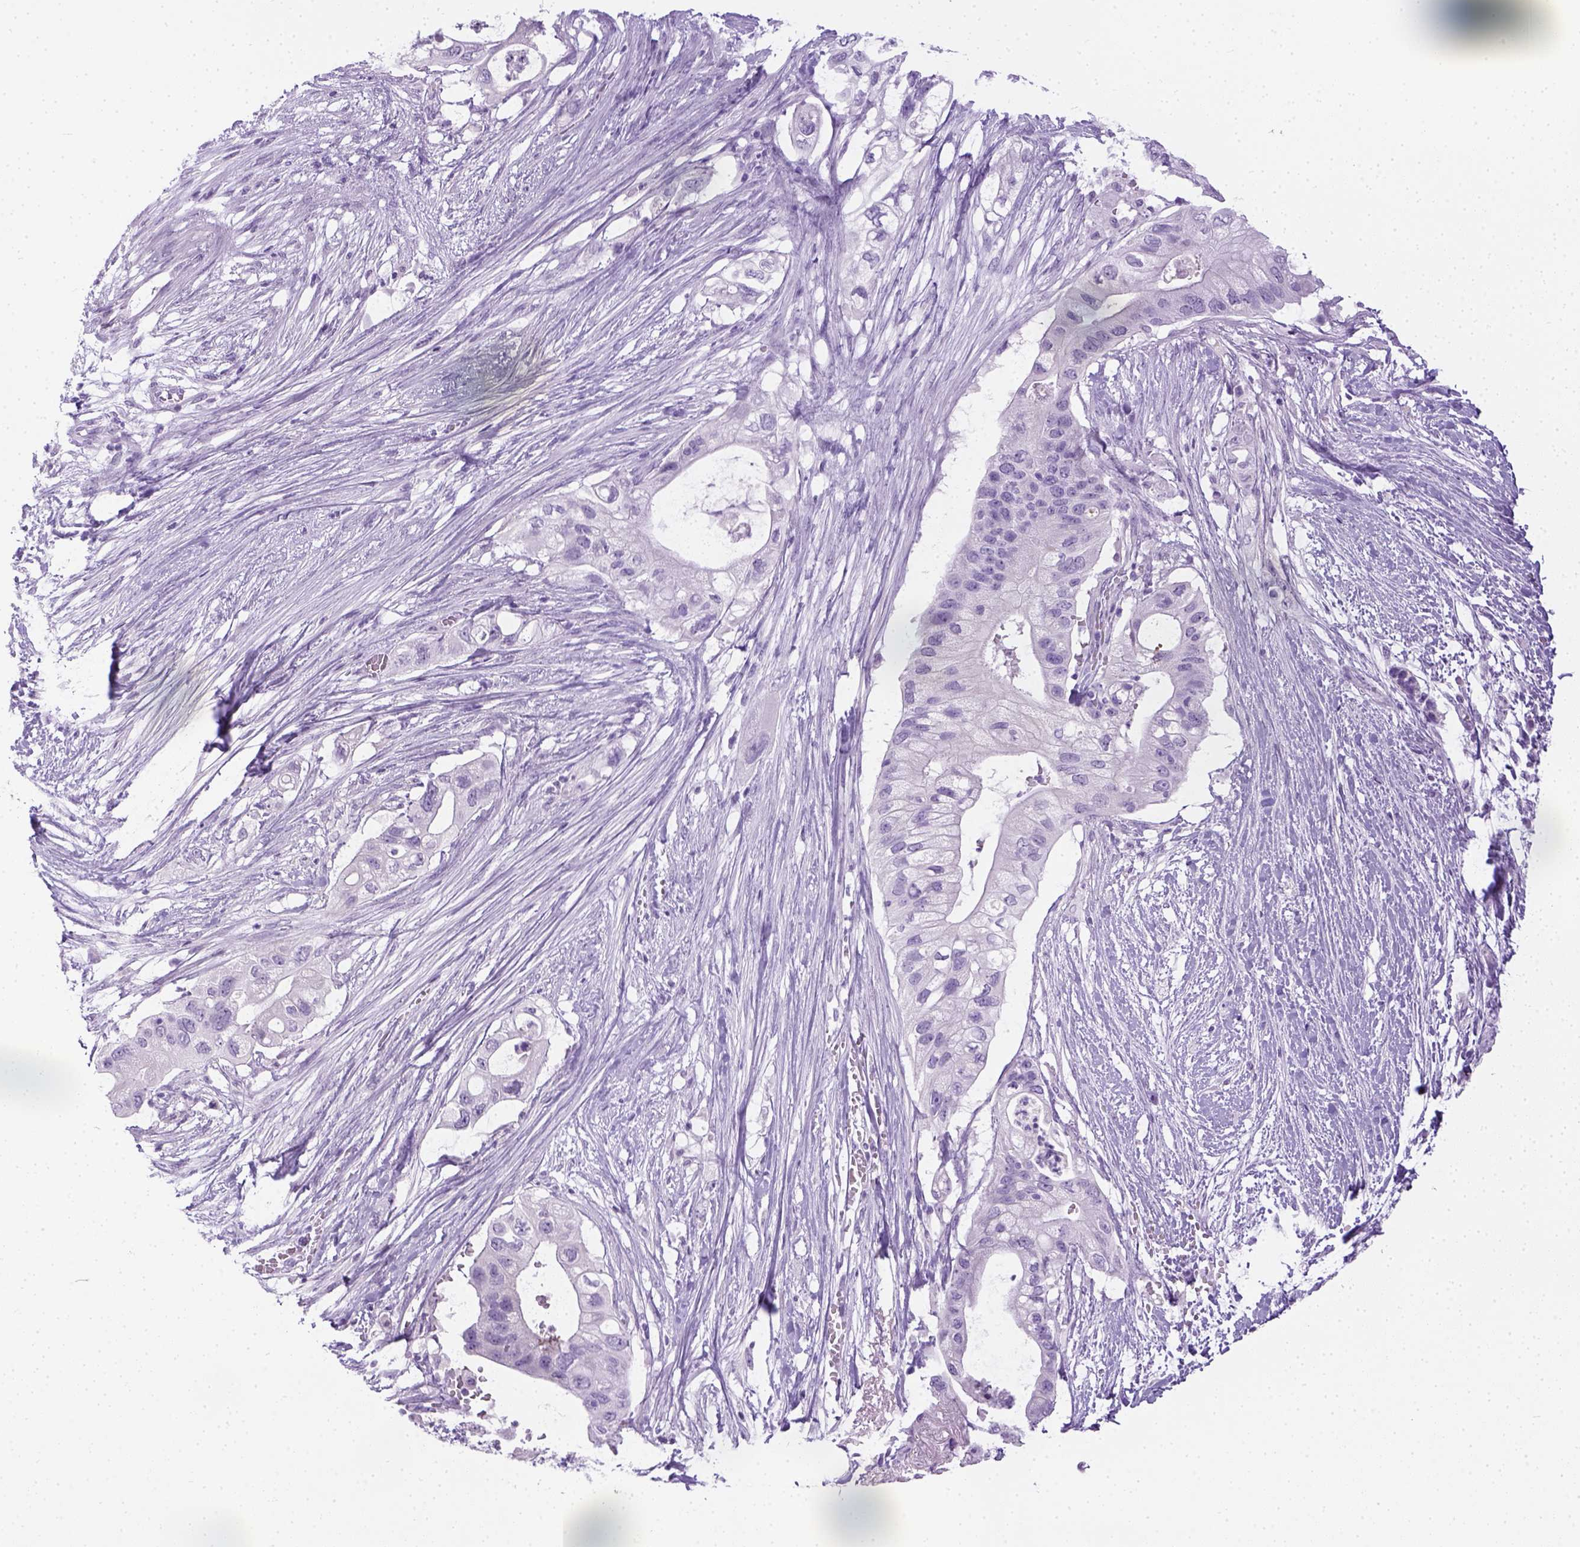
{"staining": {"intensity": "negative", "quantity": "none", "location": "none"}, "tissue": "pancreatic cancer", "cell_type": "Tumor cells", "image_type": "cancer", "snomed": [{"axis": "morphology", "description": "Adenocarcinoma, NOS"}, {"axis": "topography", "description": "Pancreas"}], "caption": "A high-resolution image shows immunohistochemistry (IHC) staining of pancreatic cancer (adenocarcinoma), which exhibits no significant expression in tumor cells. (DAB (3,3'-diaminobenzidine) IHC visualized using brightfield microscopy, high magnification).", "gene": "LGSN", "patient": {"sex": "female", "age": 72}}